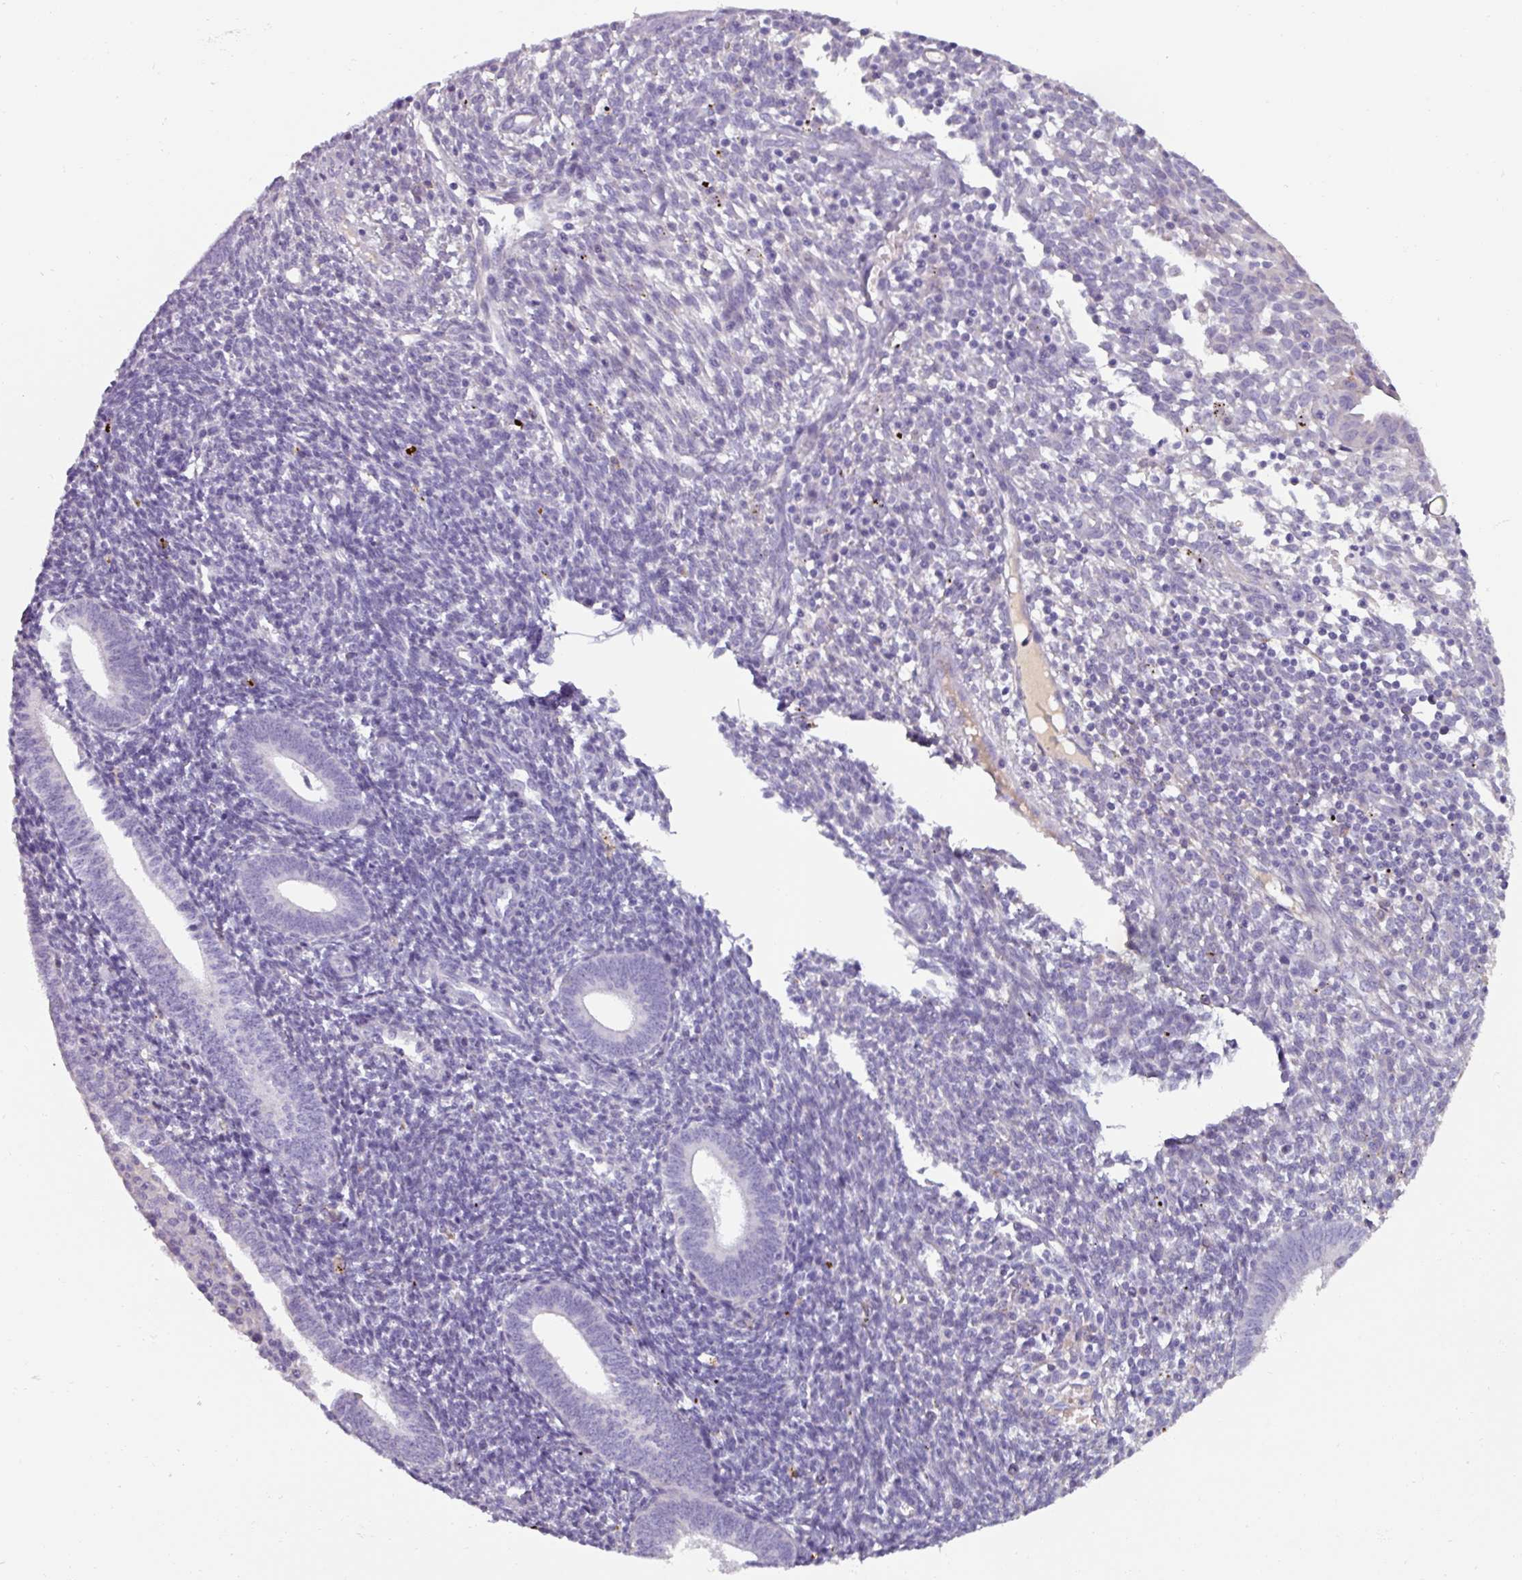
{"staining": {"intensity": "negative", "quantity": "none", "location": "none"}, "tissue": "endometrium", "cell_type": "Cells in endometrial stroma", "image_type": "normal", "snomed": [{"axis": "morphology", "description": "Normal tissue, NOS"}, {"axis": "topography", "description": "Endometrium"}], "caption": "High power microscopy image of an IHC micrograph of unremarkable endometrium, revealing no significant expression in cells in endometrial stroma.", "gene": "SPESP1", "patient": {"sex": "female", "age": 41}}